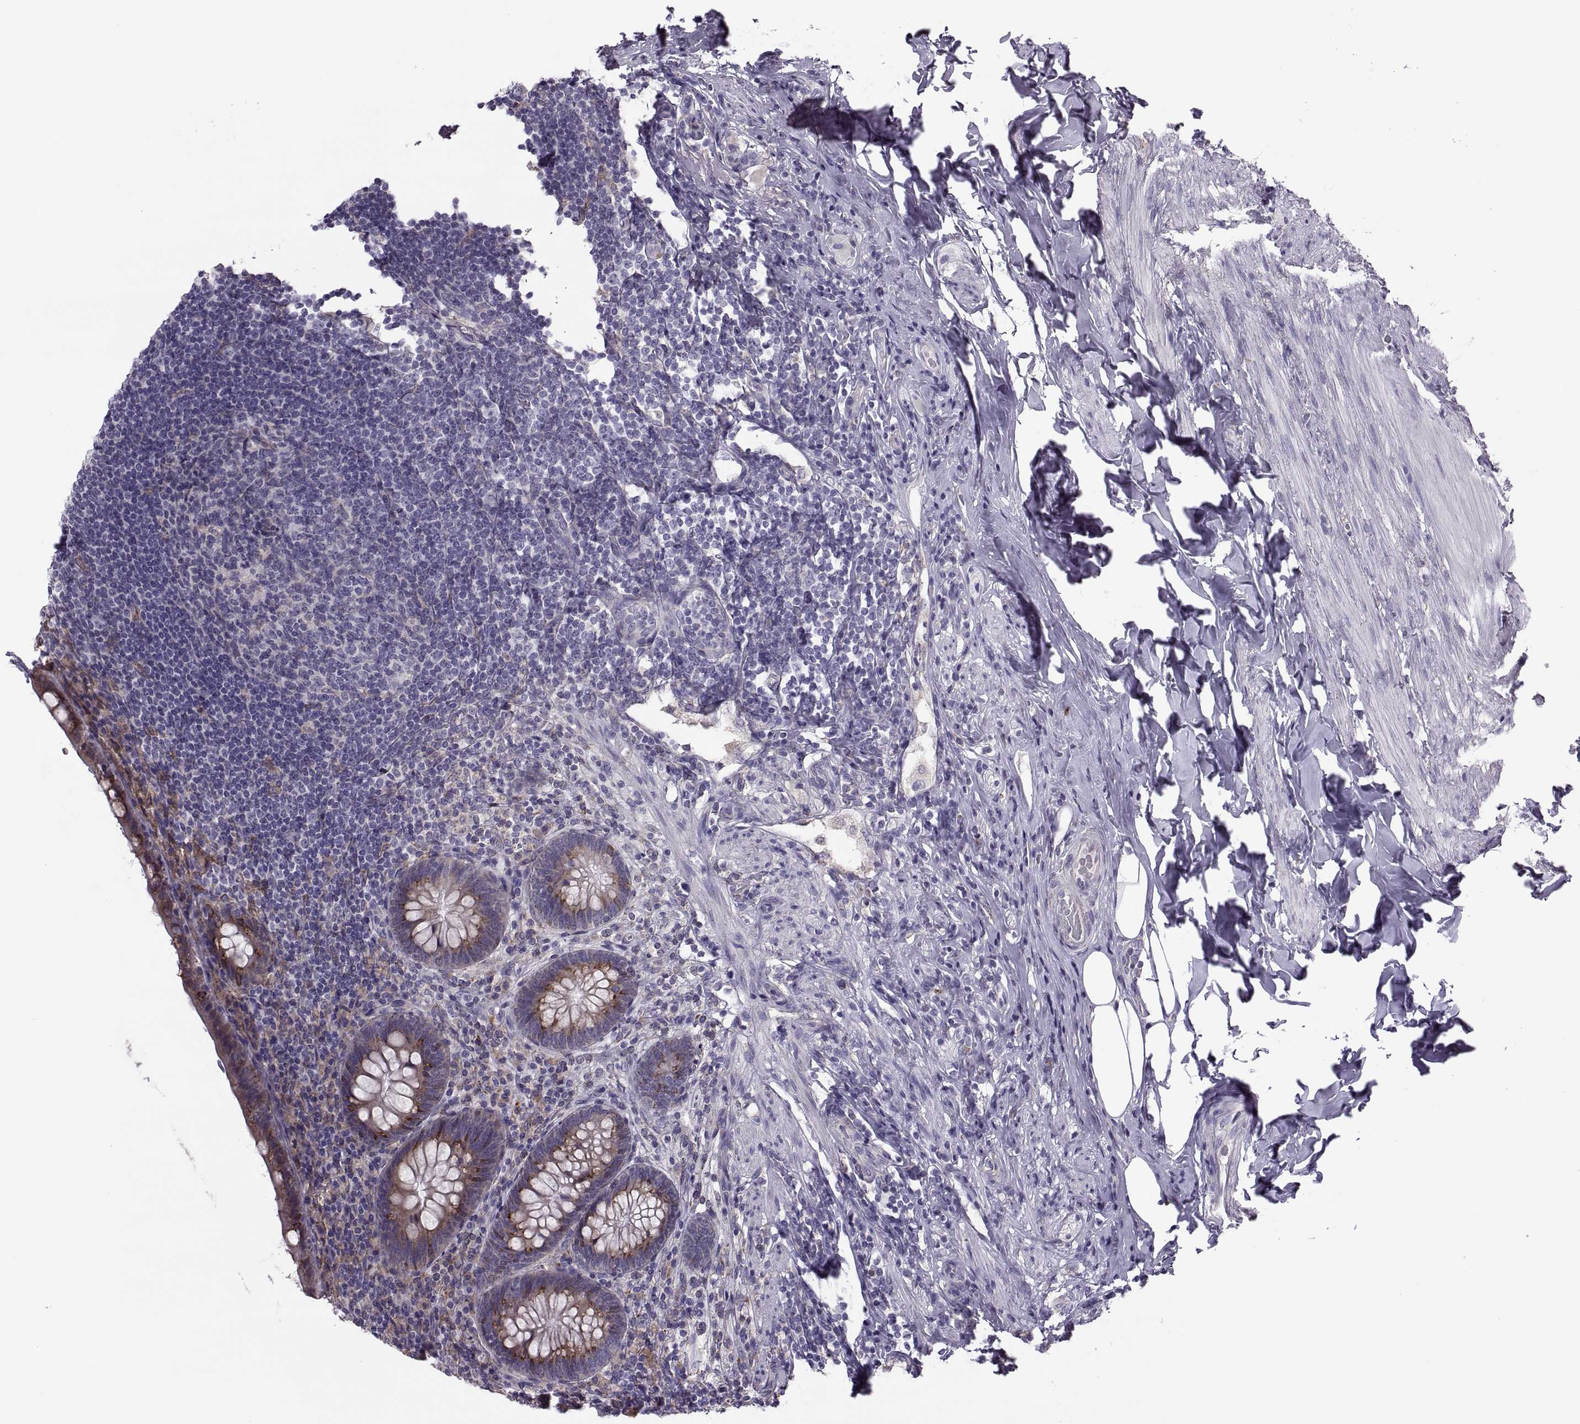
{"staining": {"intensity": "moderate", "quantity": "25%-75%", "location": "cytoplasmic/membranous"}, "tissue": "appendix", "cell_type": "Glandular cells", "image_type": "normal", "snomed": [{"axis": "morphology", "description": "Normal tissue, NOS"}, {"axis": "topography", "description": "Appendix"}], "caption": "Brown immunohistochemical staining in benign human appendix demonstrates moderate cytoplasmic/membranous expression in about 25%-75% of glandular cells. (brown staining indicates protein expression, while blue staining denotes nuclei).", "gene": "LETM2", "patient": {"sex": "male", "age": 47}}